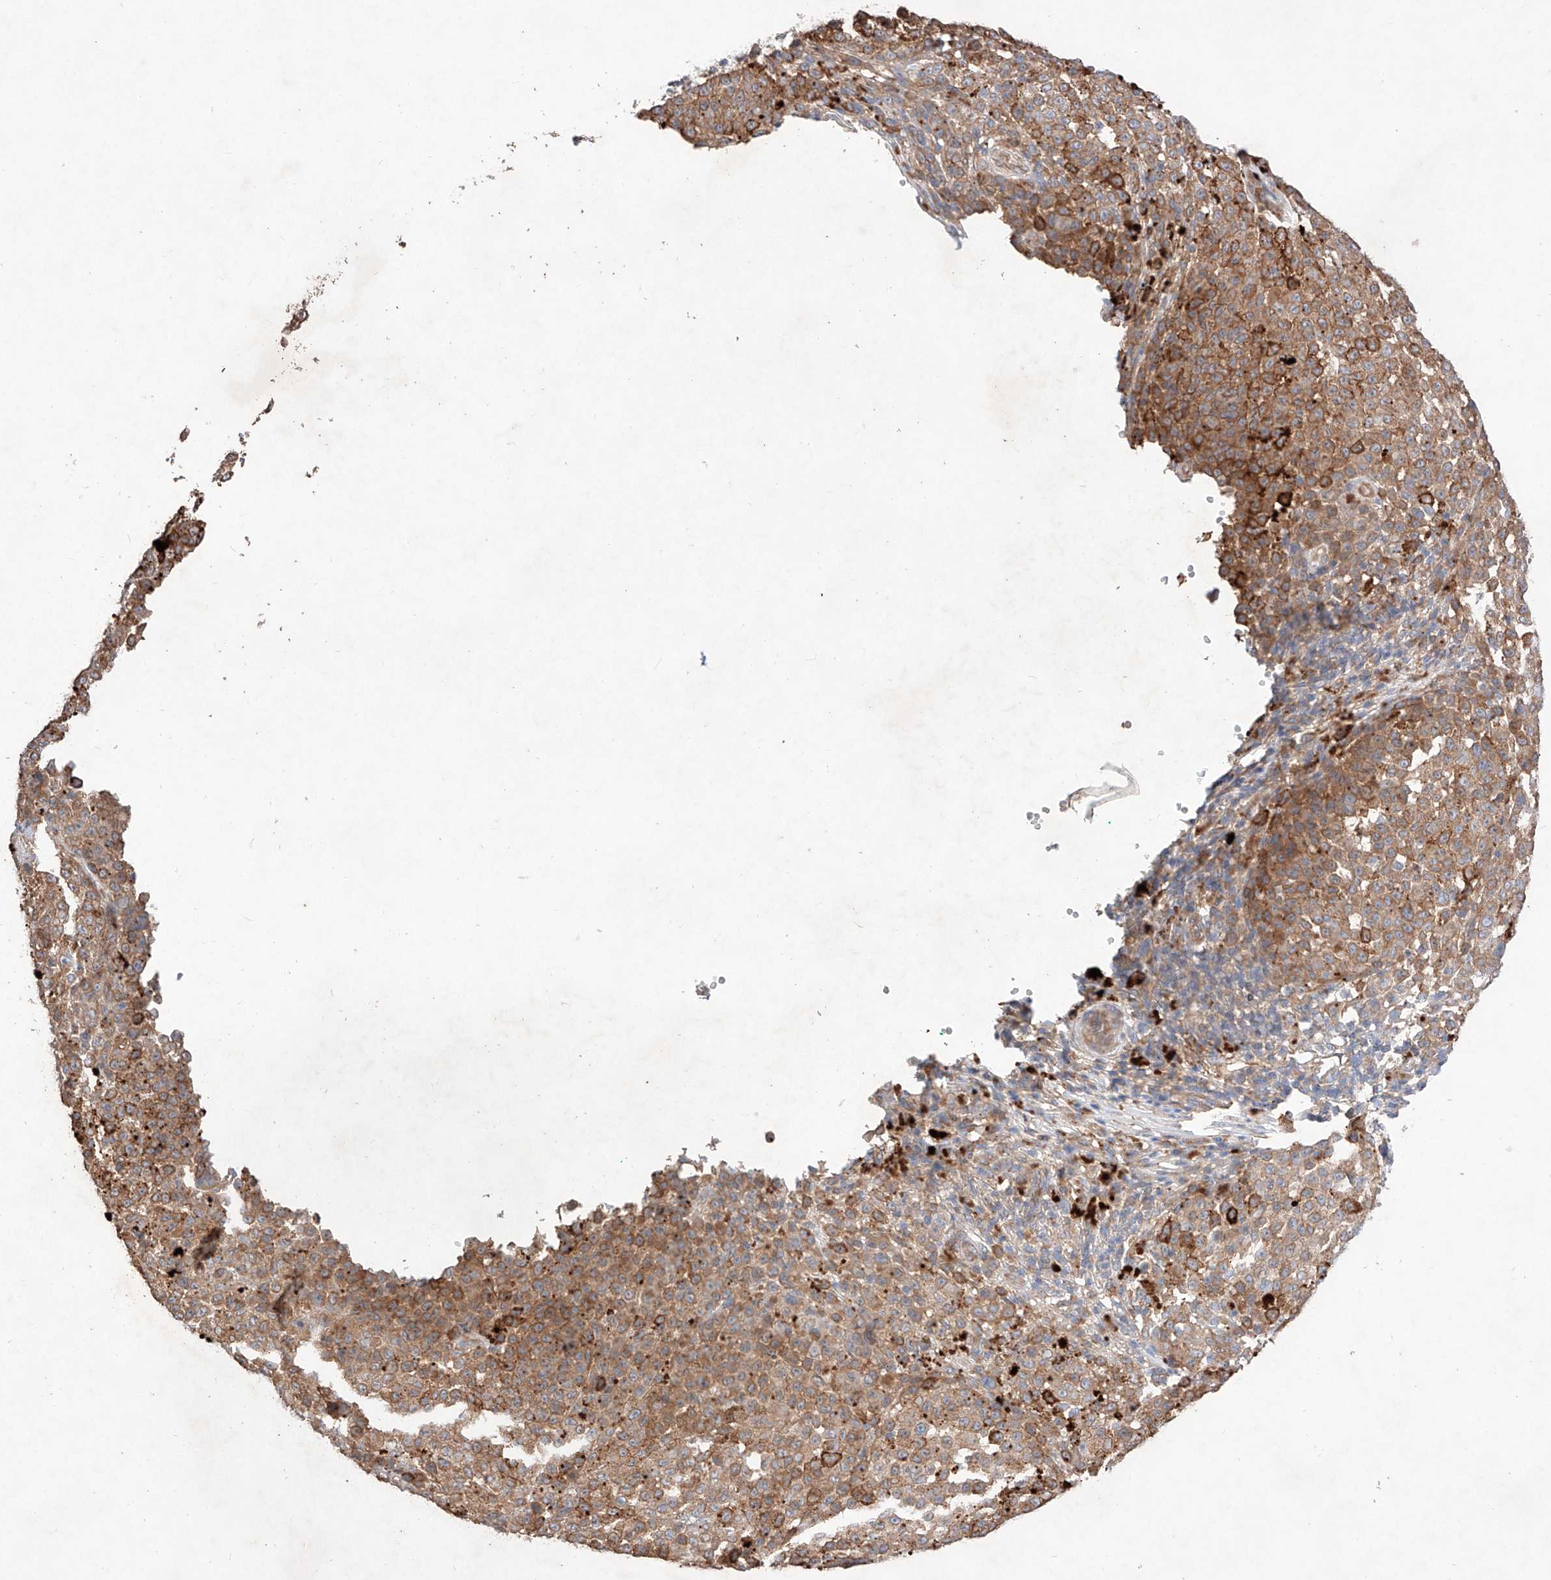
{"staining": {"intensity": "moderate", "quantity": ">75%", "location": "cytoplasmic/membranous"}, "tissue": "melanoma", "cell_type": "Tumor cells", "image_type": "cancer", "snomed": [{"axis": "morphology", "description": "Malignant melanoma, NOS"}, {"axis": "topography", "description": "Skin"}], "caption": "Protein staining of malignant melanoma tissue displays moderate cytoplasmic/membranous staining in approximately >75% of tumor cells.", "gene": "C6orf62", "patient": {"sex": "female", "age": 94}}